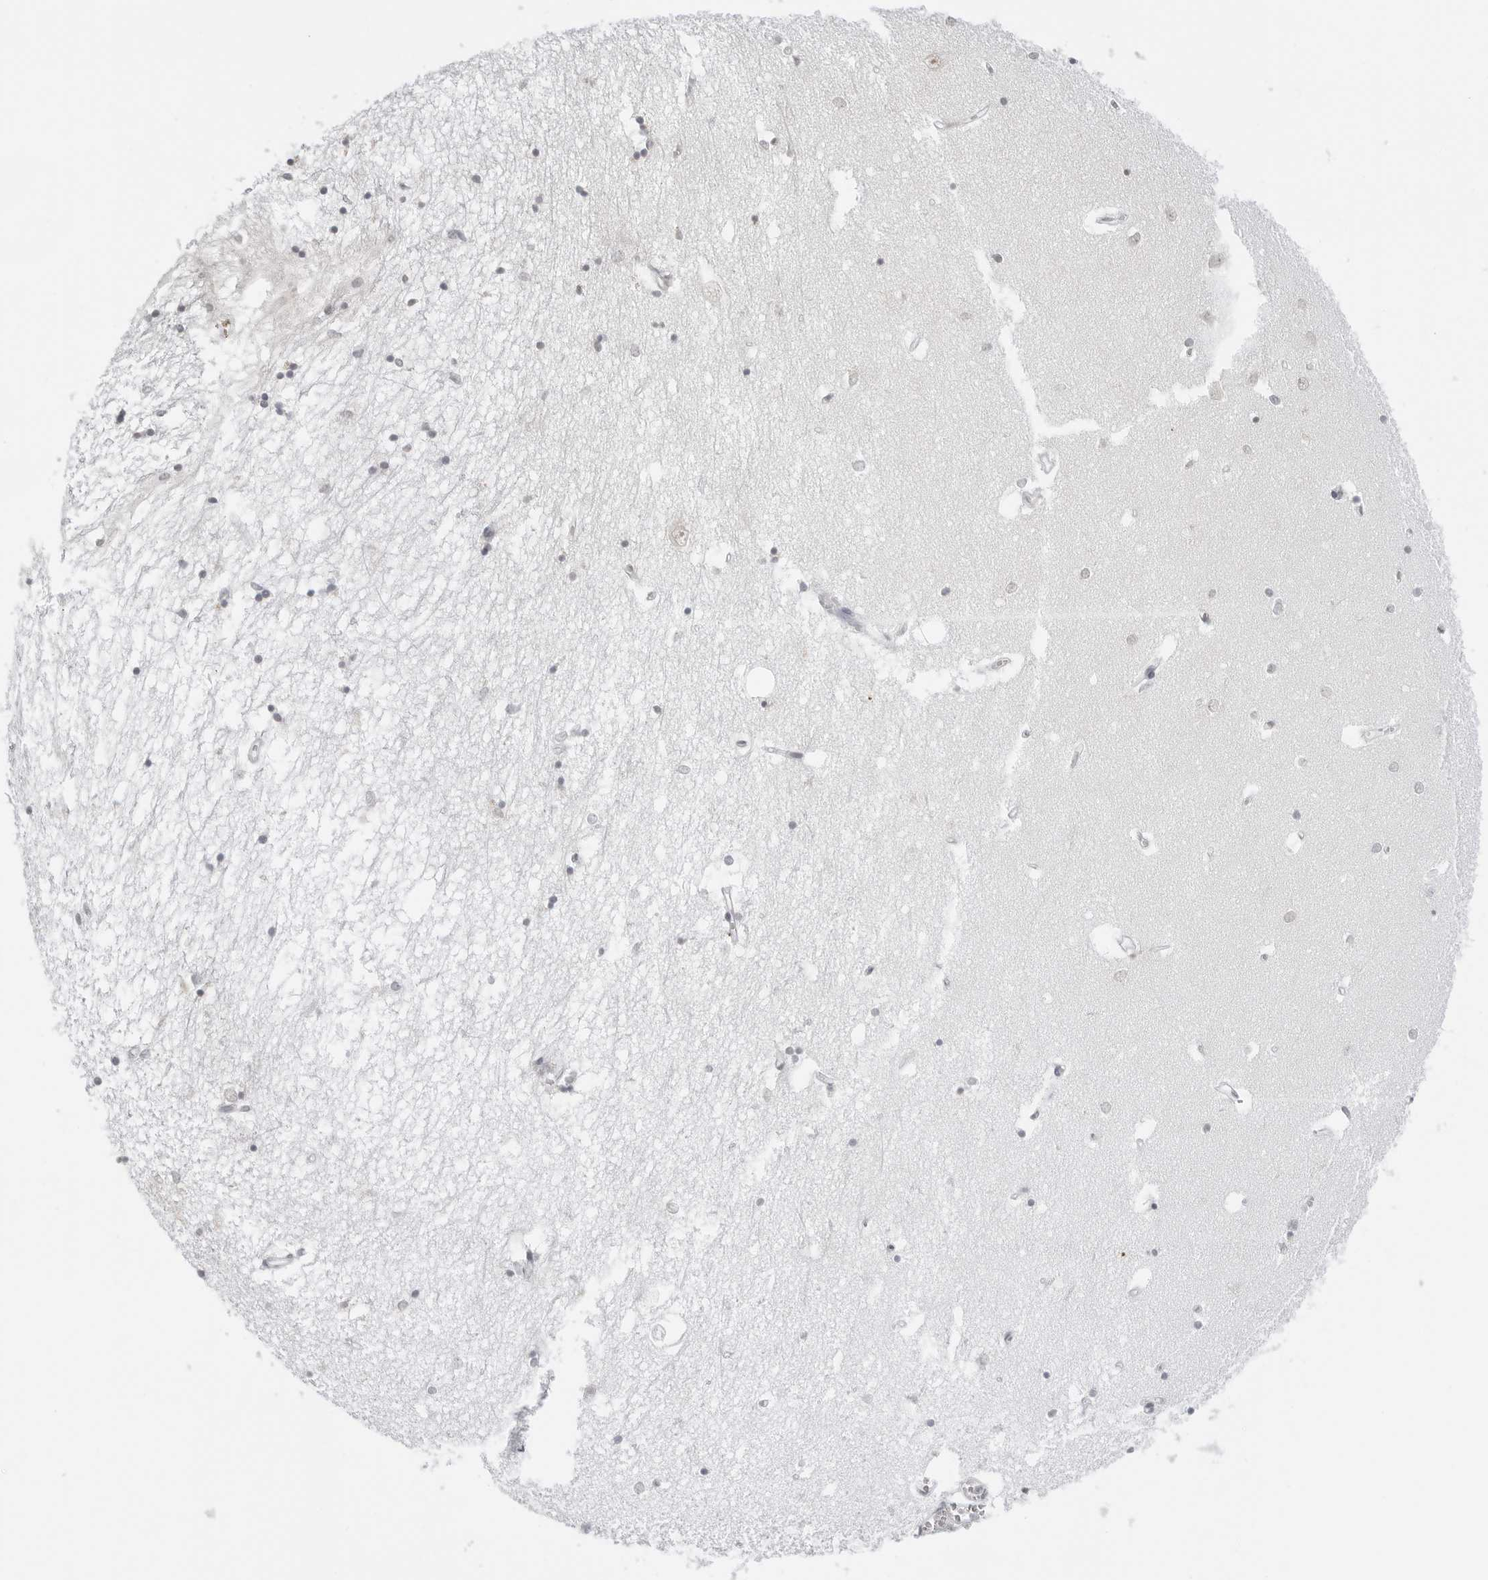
{"staining": {"intensity": "negative", "quantity": "none", "location": "none"}, "tissue": "hippocampus", "cell_type": "Glial cells", "image_type": "normal", "snomed": [{"axis": "morphology", "description": "Normal tissue, NOS"}, {"axis": "topography", "description": "Hippocampus"}], "caption": "The IHC image has no significant staining in glial cells of hippocampus.", "gene": "METAP1", "patient": {"sex": "male", "age": 70}}